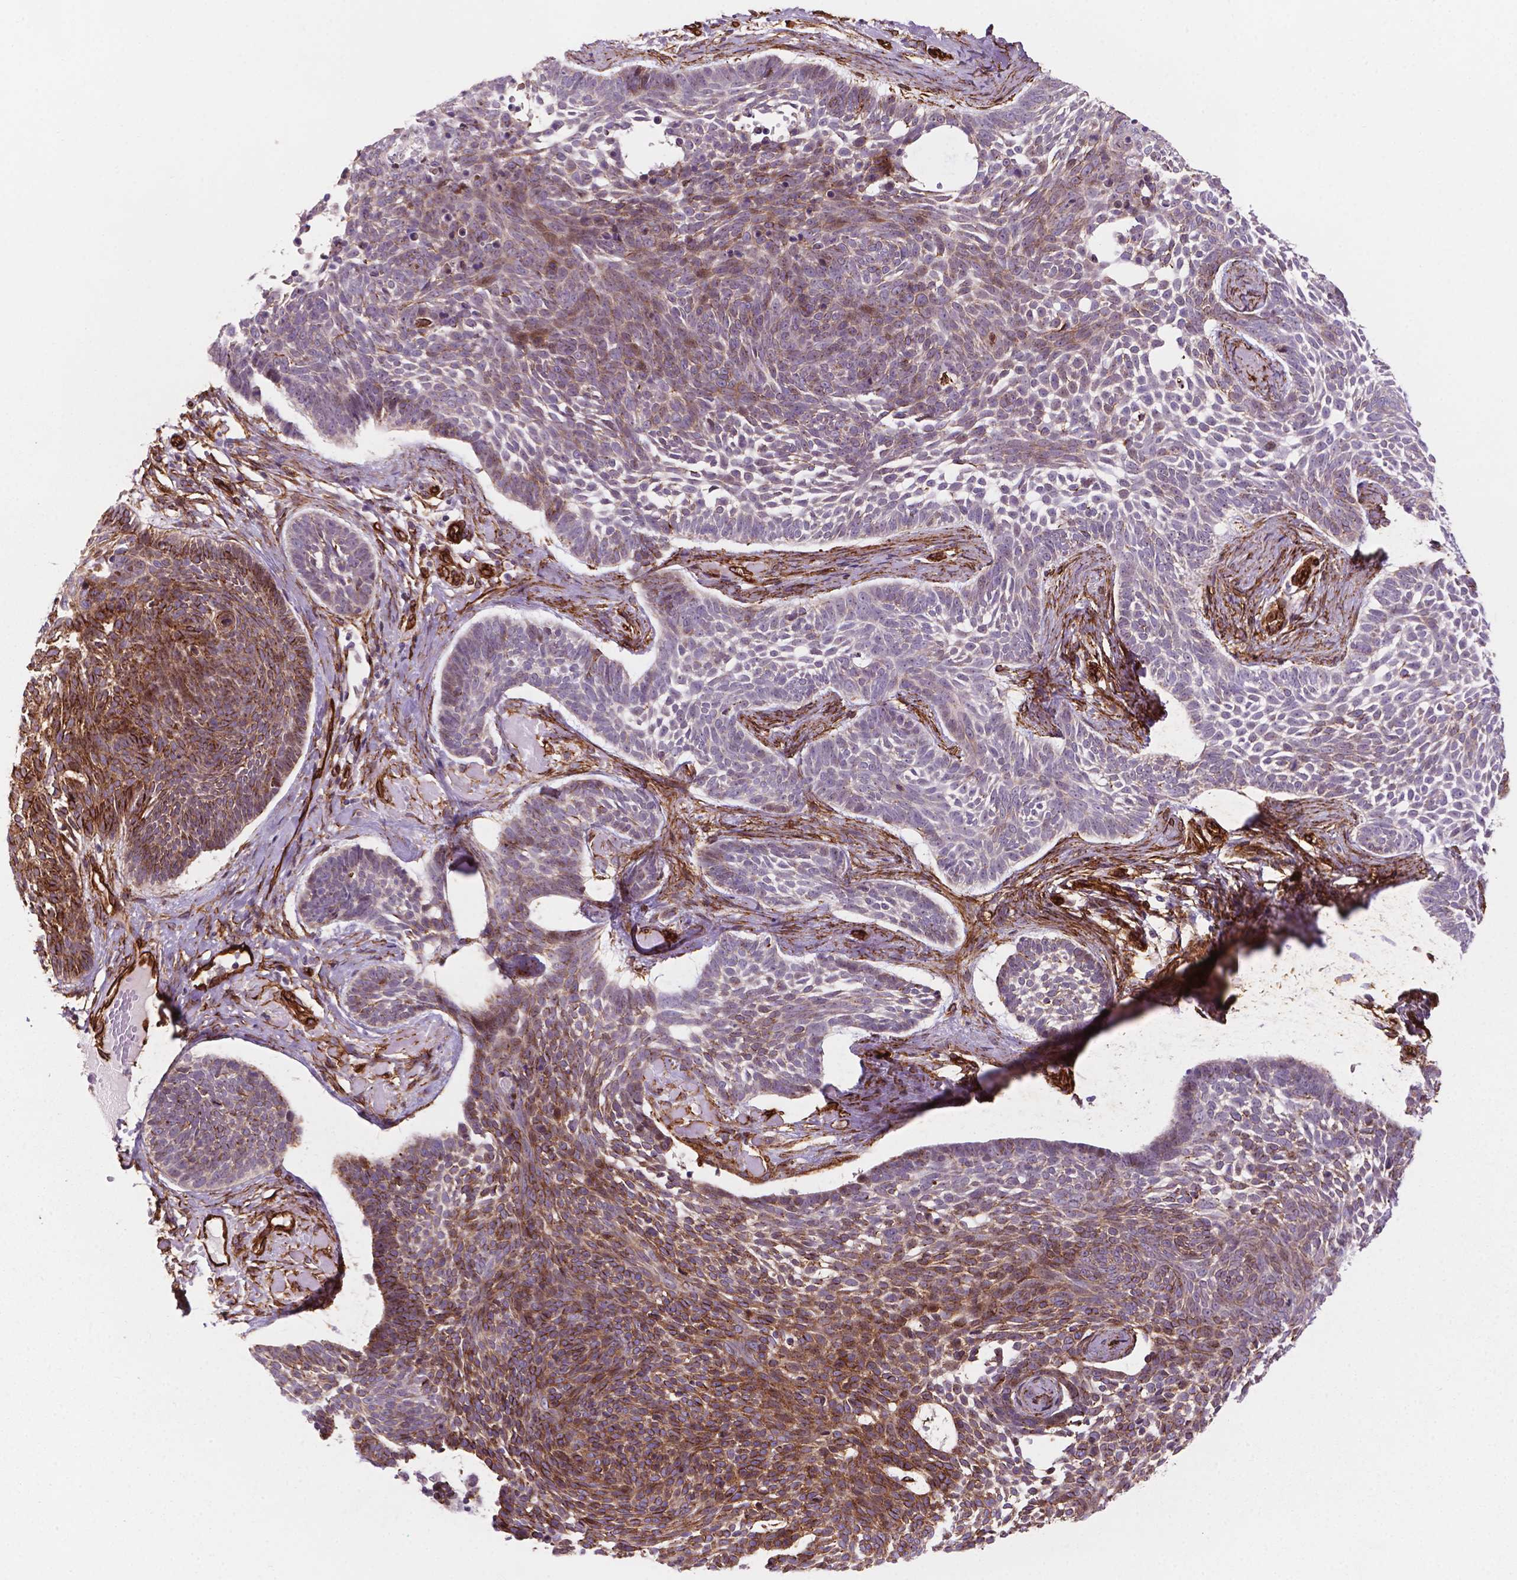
{"staining": {"intensity": "moderate", "quantity": "25%-75%", "location": "cytoplasmic/membranous"}, "tissue": "skin cancer", "cell_type": "Tumor cells", "image_type": "cancer", "snomed": [{"axis": "morphology", "description": "Basal cell carcinoma"}, {"axis": "topography", "description": "Skin"}], "caption": "A micrograph of human skin cancer stained for a protein shows moderate cytoplasmic/membranous brown staining in tumor cells. Nuclei are stained in blue.", "gene": "EGFL8", "patient": {"sex": "male", "age": 85}}